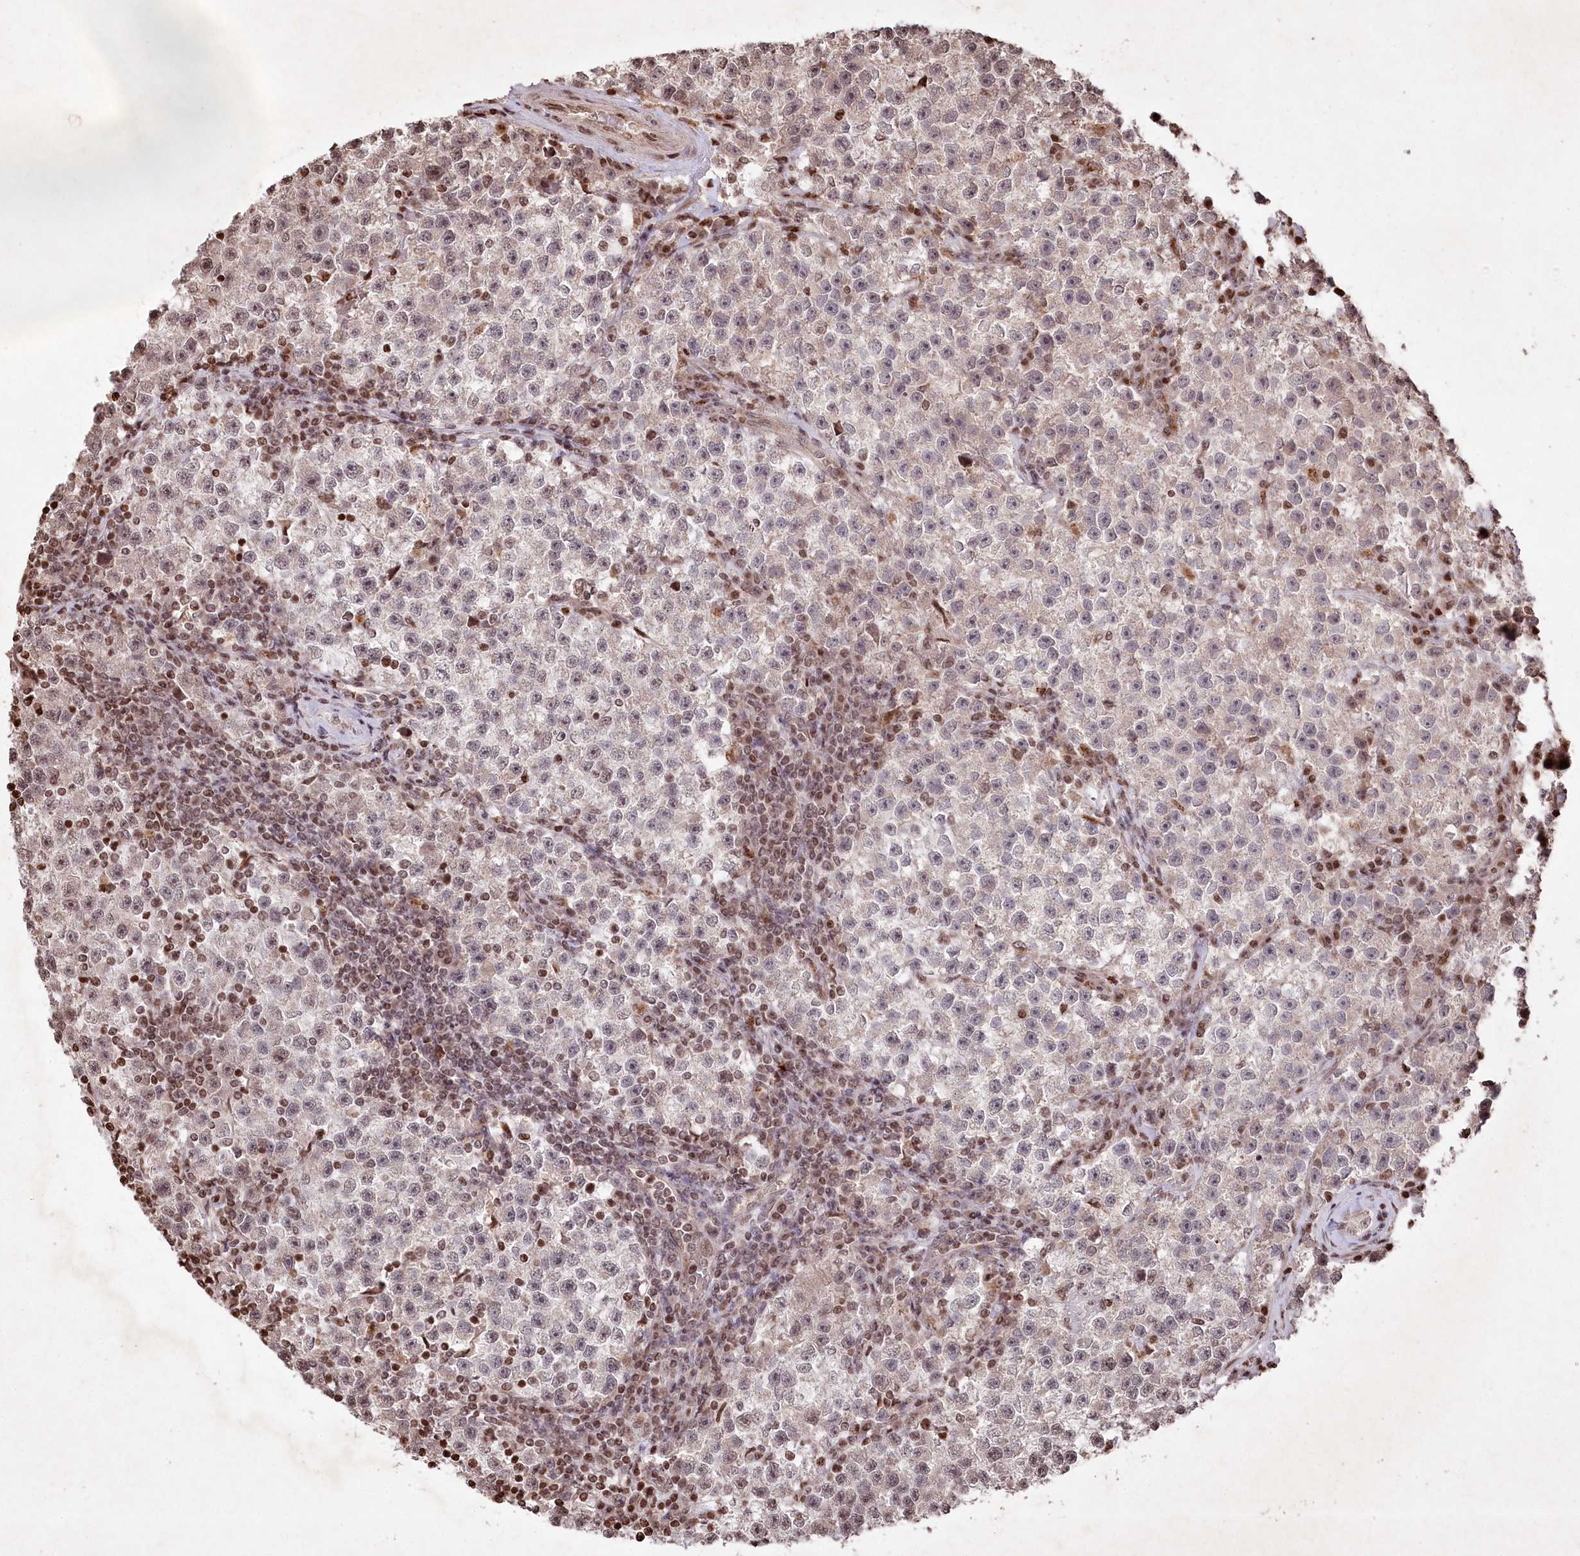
{"staining": {"intensity": "weak", "quantity": "25%-75%", "location": "nuclear"}, "tissue": "testis cancer", "cell_type": "Tumor cells", "image_type": "cancer", "snomed": [{"axis": "morphology", "description": "Seminoma, NOS"}, {"axis": "topography", "description": "Testis"}], "caption": "Weak nuclear protein expression is seen in approximately 25%-75% of tumor cells in testis cancer (seminoma).", "gene": "CCSER2", "patient": {"sex": "male", "age": 22}}